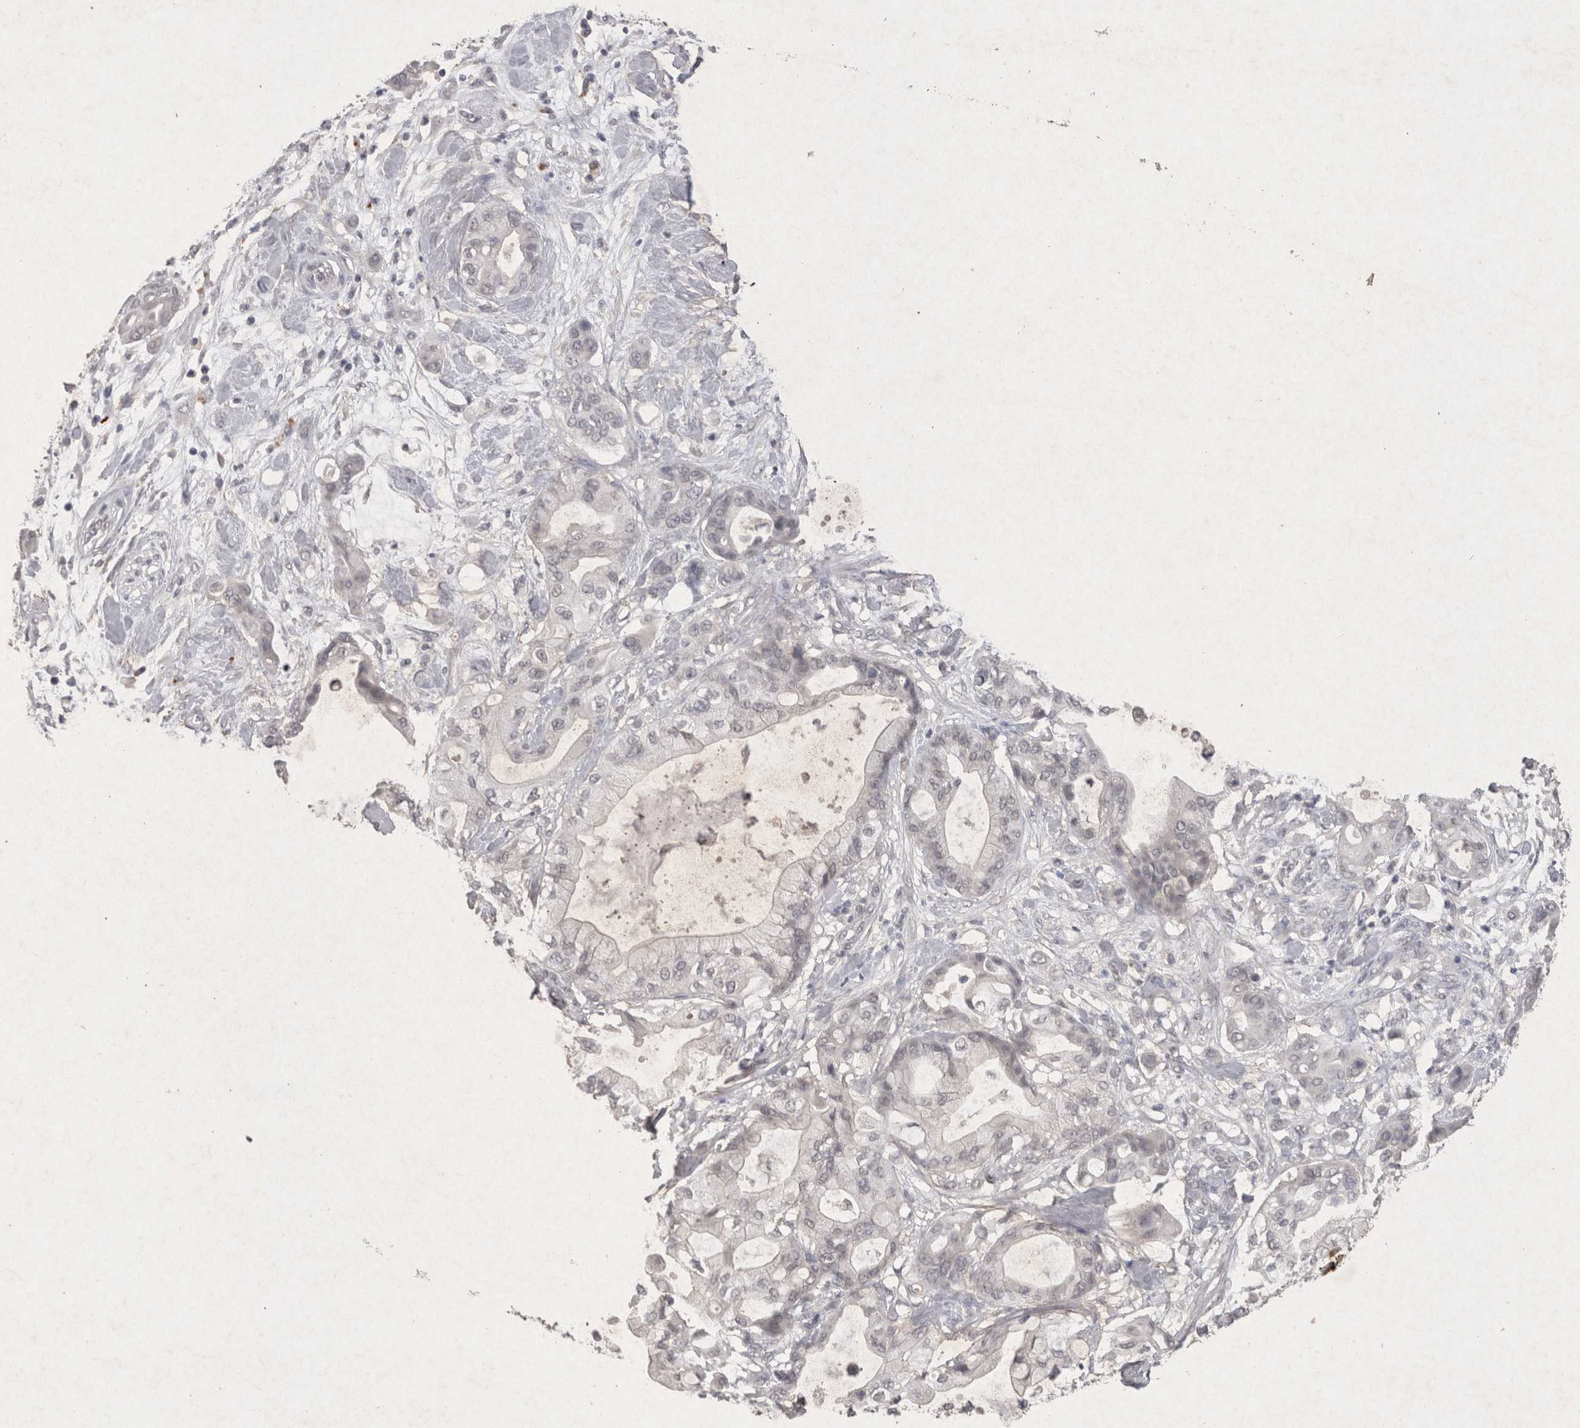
{"staining": {"intensity": "negative", "quantity": "none", "location": "none"}, "tissue": "pancreatic cancer", "cell_type": "Tumor cells", "image_type": "cancer", "snomed": [{"axis": "morphology", "description": "Adenocarcinoma, NOS"}, {"axis": "morphology", "description": "Adenocarcinoma, metastatic, NOS"}, {"axis": "topography", "description": "Lymph node"}, {"axis": "topography", "description": "Pancreas"}, {"axis": "topography", "description": "Duodenum"}], "caption": "The micrograph demonstrates no significant positivity in tumor cells of pancreatic metastatic adenocarcinoma.", "gene": "LYVE1", "patient": {"sex": "female", "age": 64}}